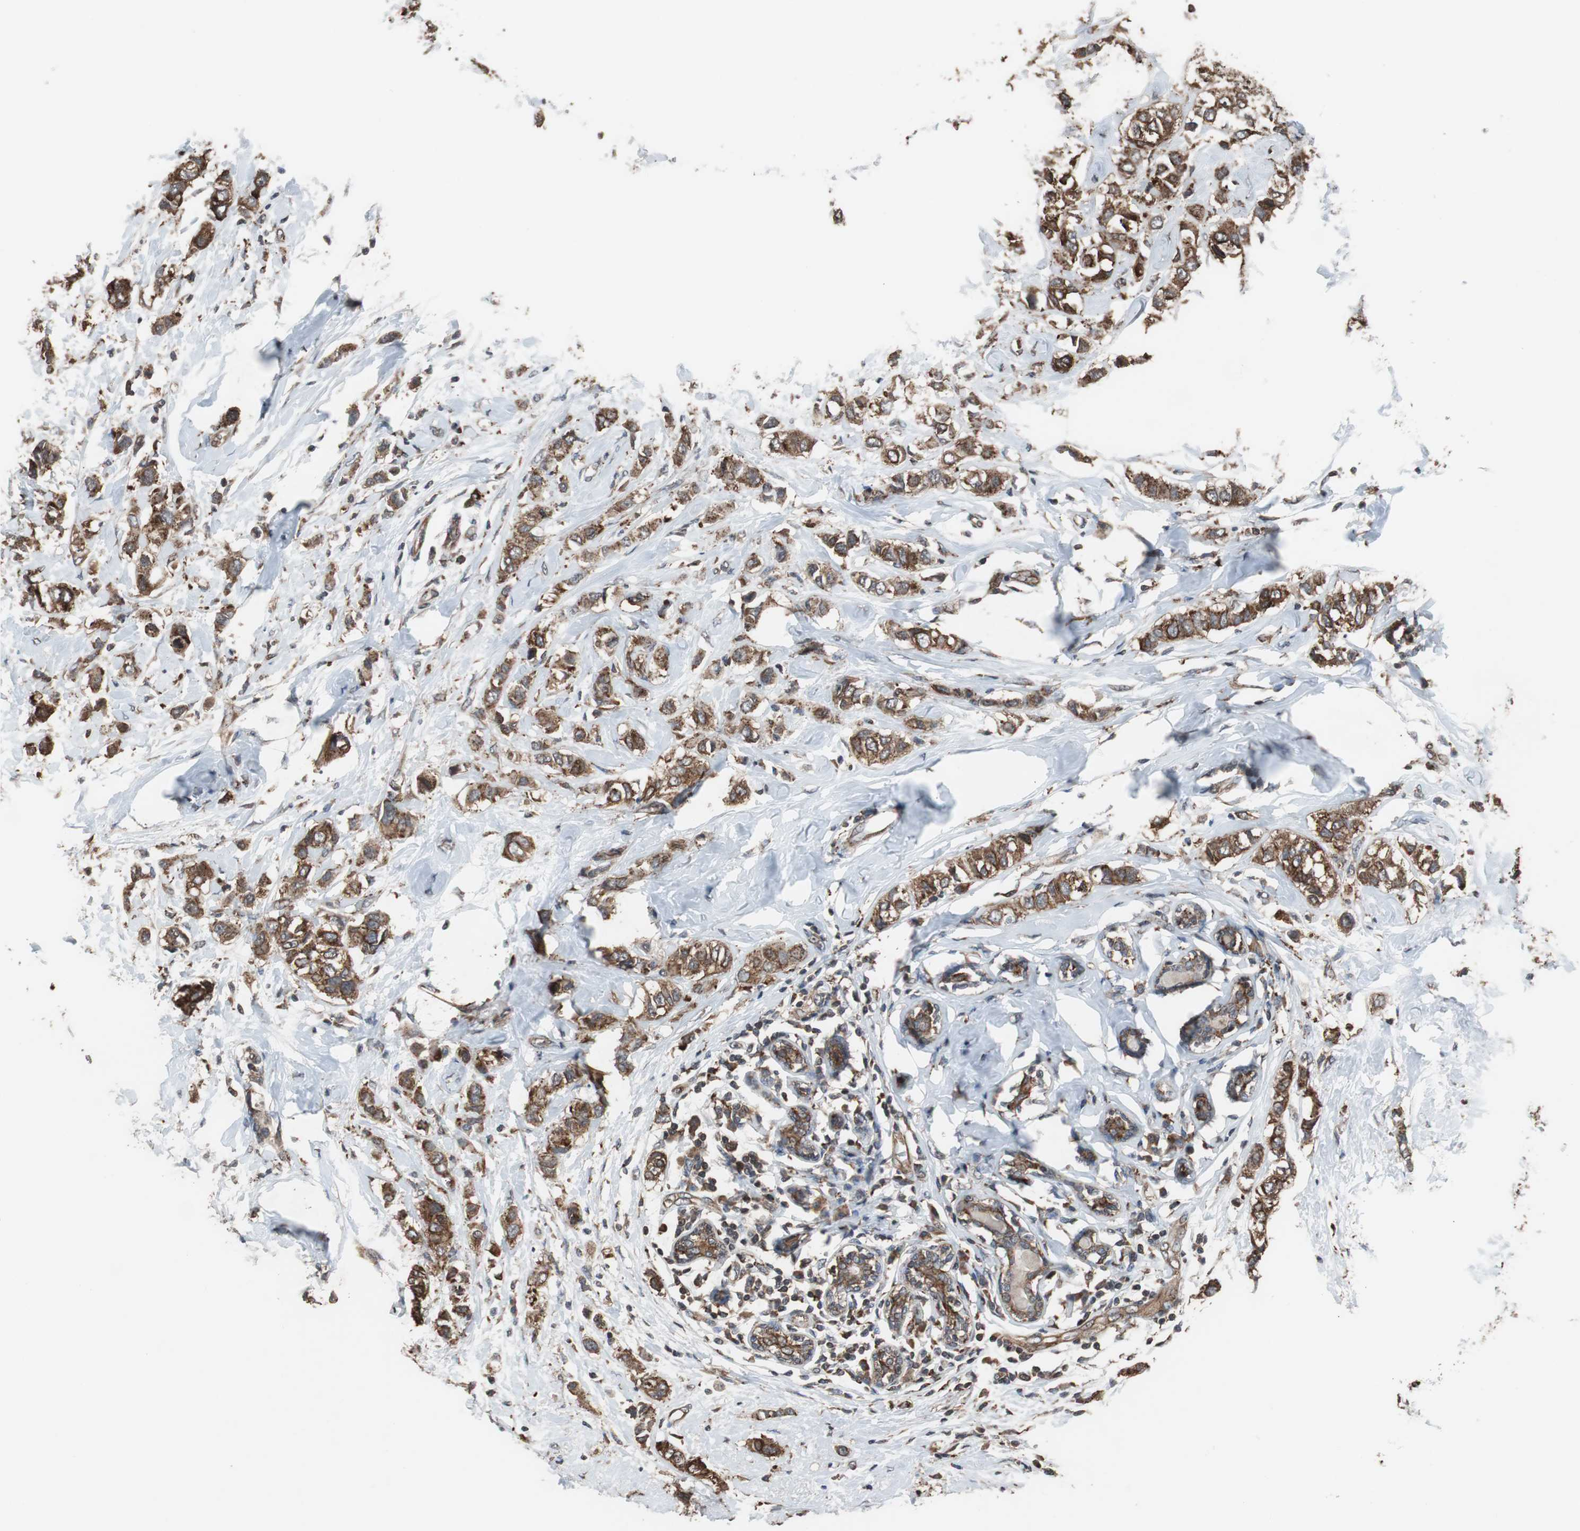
{"staining": {"intensity": "strong", "quantity": ">75%", "location": "cytoplasmic/membranous"}, "tissue": "breast cancer", "cell_type": "Tumor cells", "image_type": "cancer", "snomed": [{"axis": "morphology", "description": "Duct carcinoma"}, {"axis": "topography", "description": "Breast"}], "caption": "The photomicrograph demonstrates a brown stain indicating the presence of a protein in the cytoplasmic/membranous of tumor cells in breast cancer (infiltrating ductal carcinoma).", "gene": "USP10", "patient": {"sex": "female", "age": 50}}